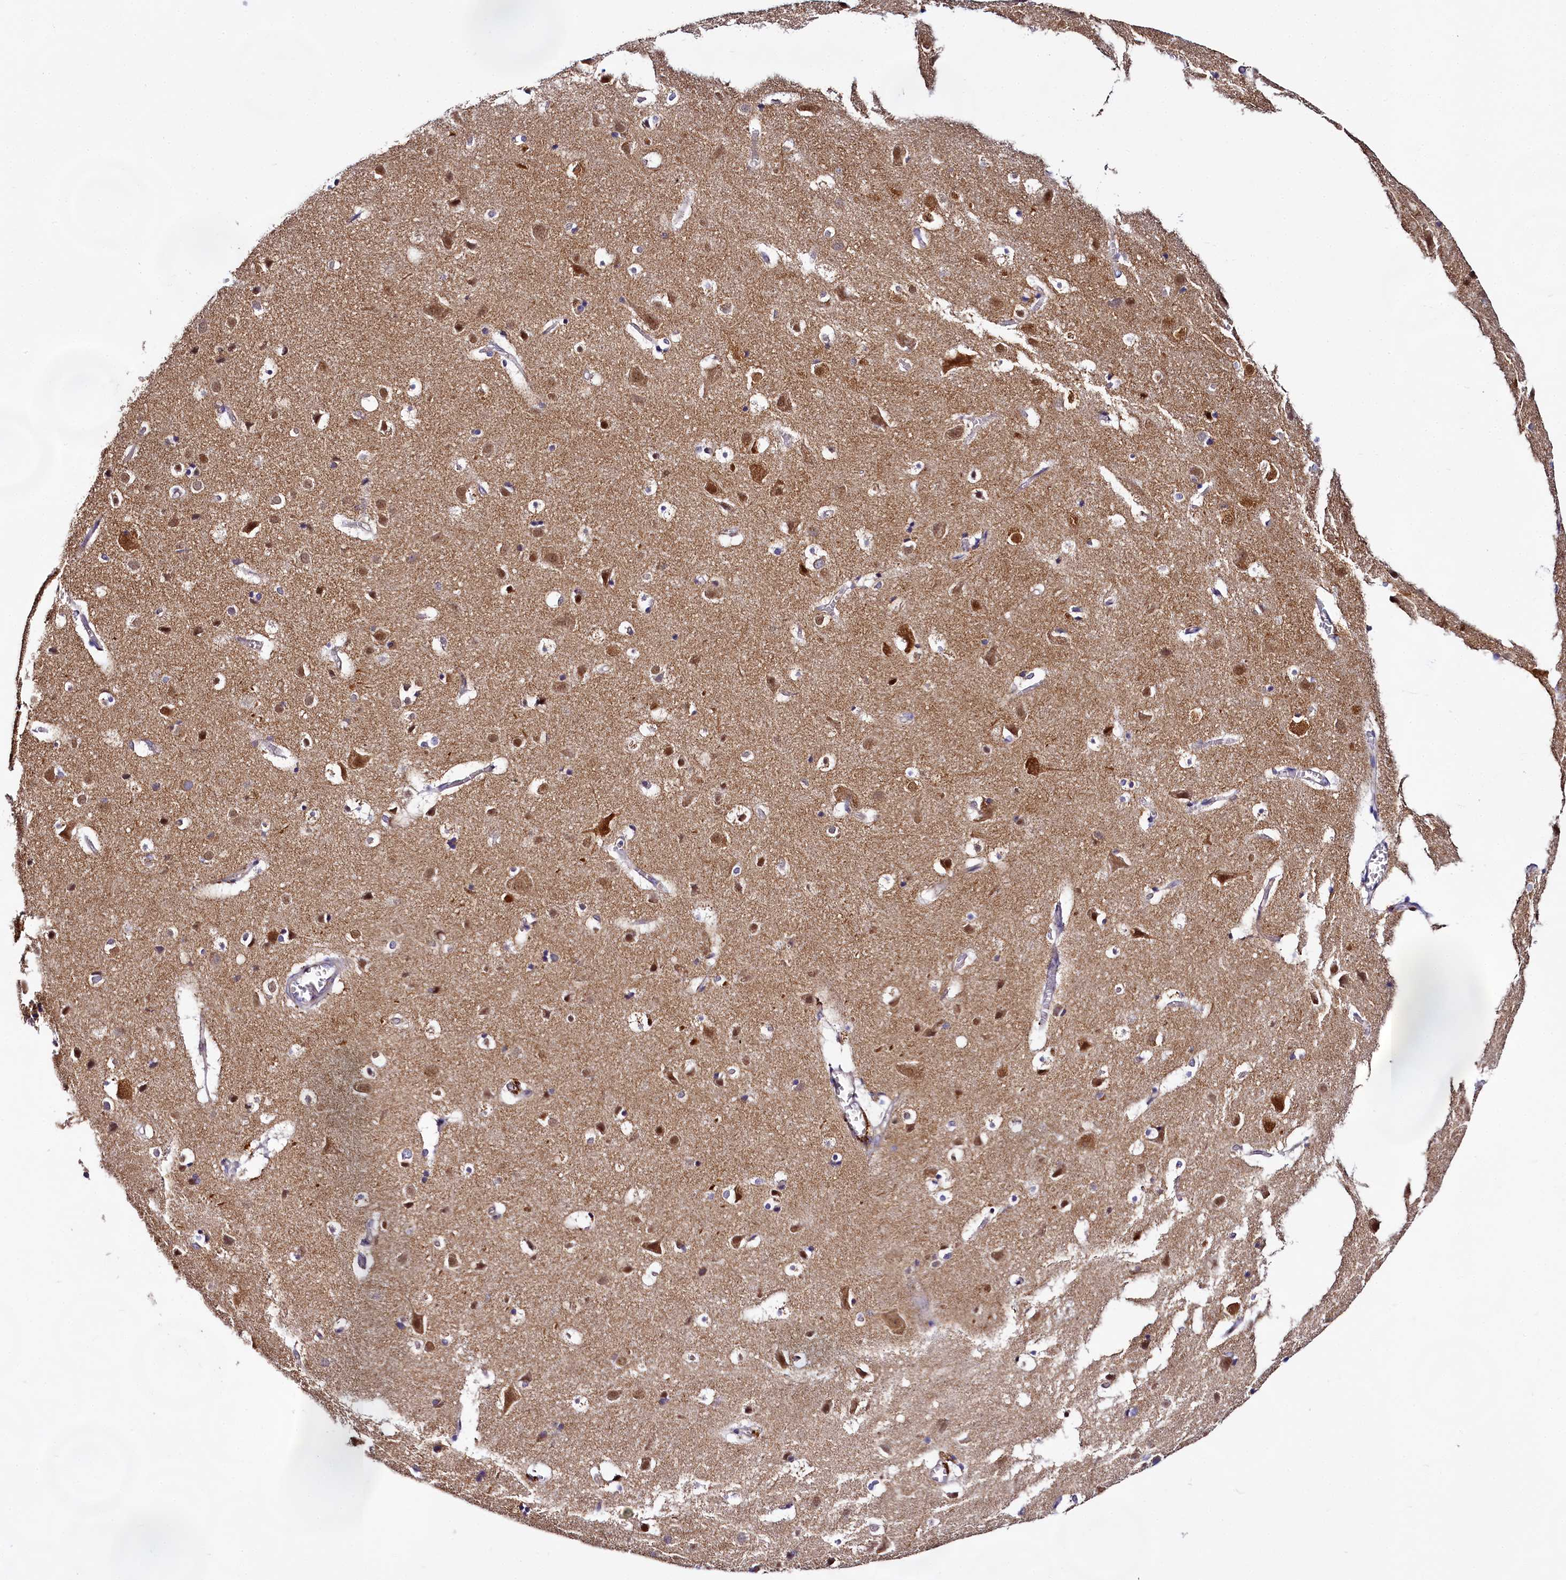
{"staining": {"intensity": "strong", "quantity": "<25%", "location": "cytoplasmic/membranous"}, "tissue": "cerebral cortex", "cell_type": "Endothelial cells", "image_type": "normal", "snomed": [{"axis": "morphology", "description": "Normal tissue, NOS"}, {"axis": "topography", "description": "Cerebral cortex"}], "caption": "This is an image of immunohistochemistry staining of unremarkable cerebral cortex, which shows strong expression in the cytoplasmic/membranous of endothelial cells.", "gene": "CEP295", "patient": {"sex": "male", "age": 54}}